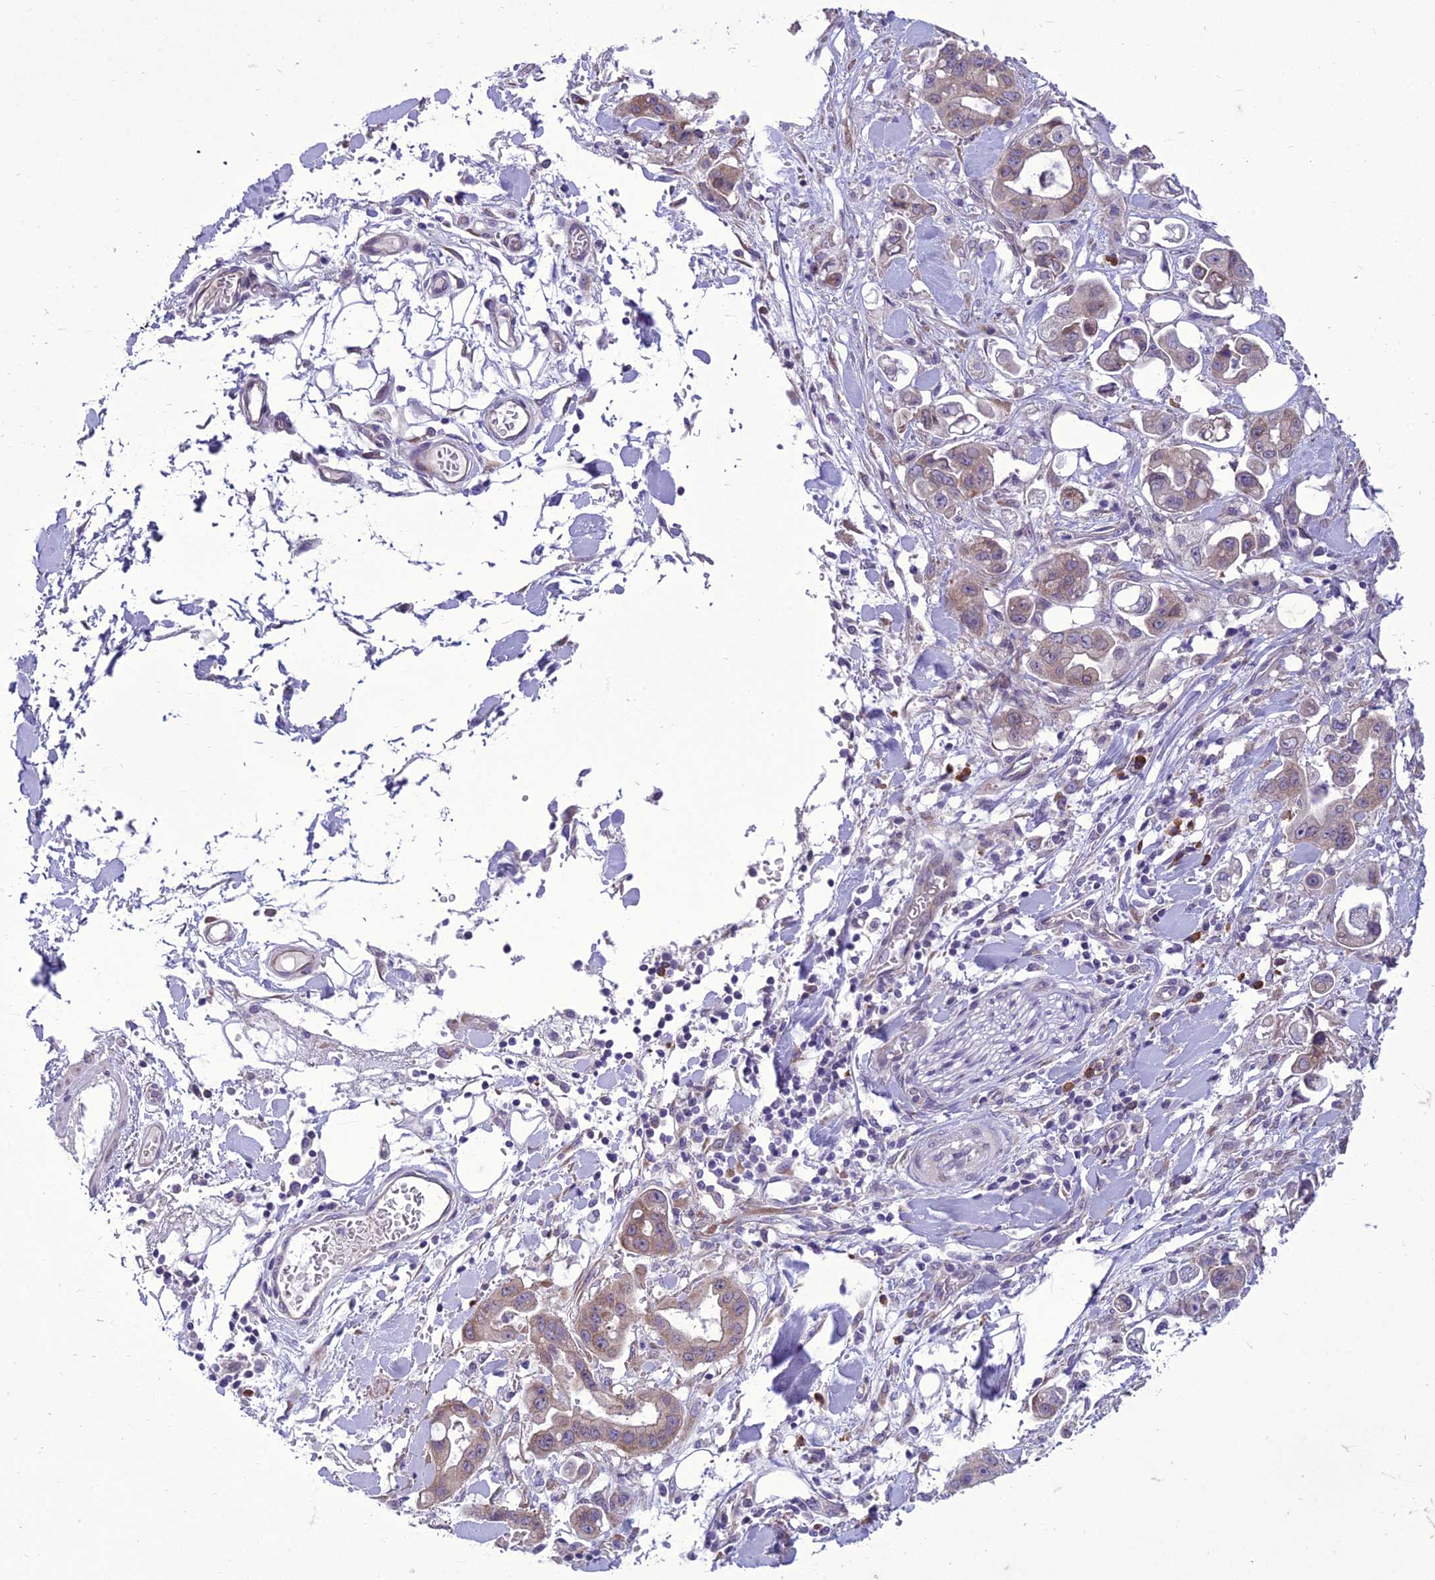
{"staining": {"intensity": "weak", "quantity": "25%-75%", "location": "cytoplasmic/membranous"}, "tissue": "stomach cancer", "cell_type": "Tumor cells", "image_type": "cancer", "snomed": [{"axis": "morphology", "description": "Adenocarcinoma, NOS"}, {"axis": "topography", "description": "Stomach"}], "caption": "Immunohistochemistry staining of stomach cancer (adenocarcinoma), which exhibits low levels of weak cytoplasmic/membranous positivity in approximately 25%-75% of tumor cells indicating weak cytoplasmic/membranous protein staining. The staining was performed using DAB (brown) for protein detection and nuclei were counterstained in hematoxylin (blue).", "gene": "NEURL2", "patient": {"sex": "male", "age": 62}}